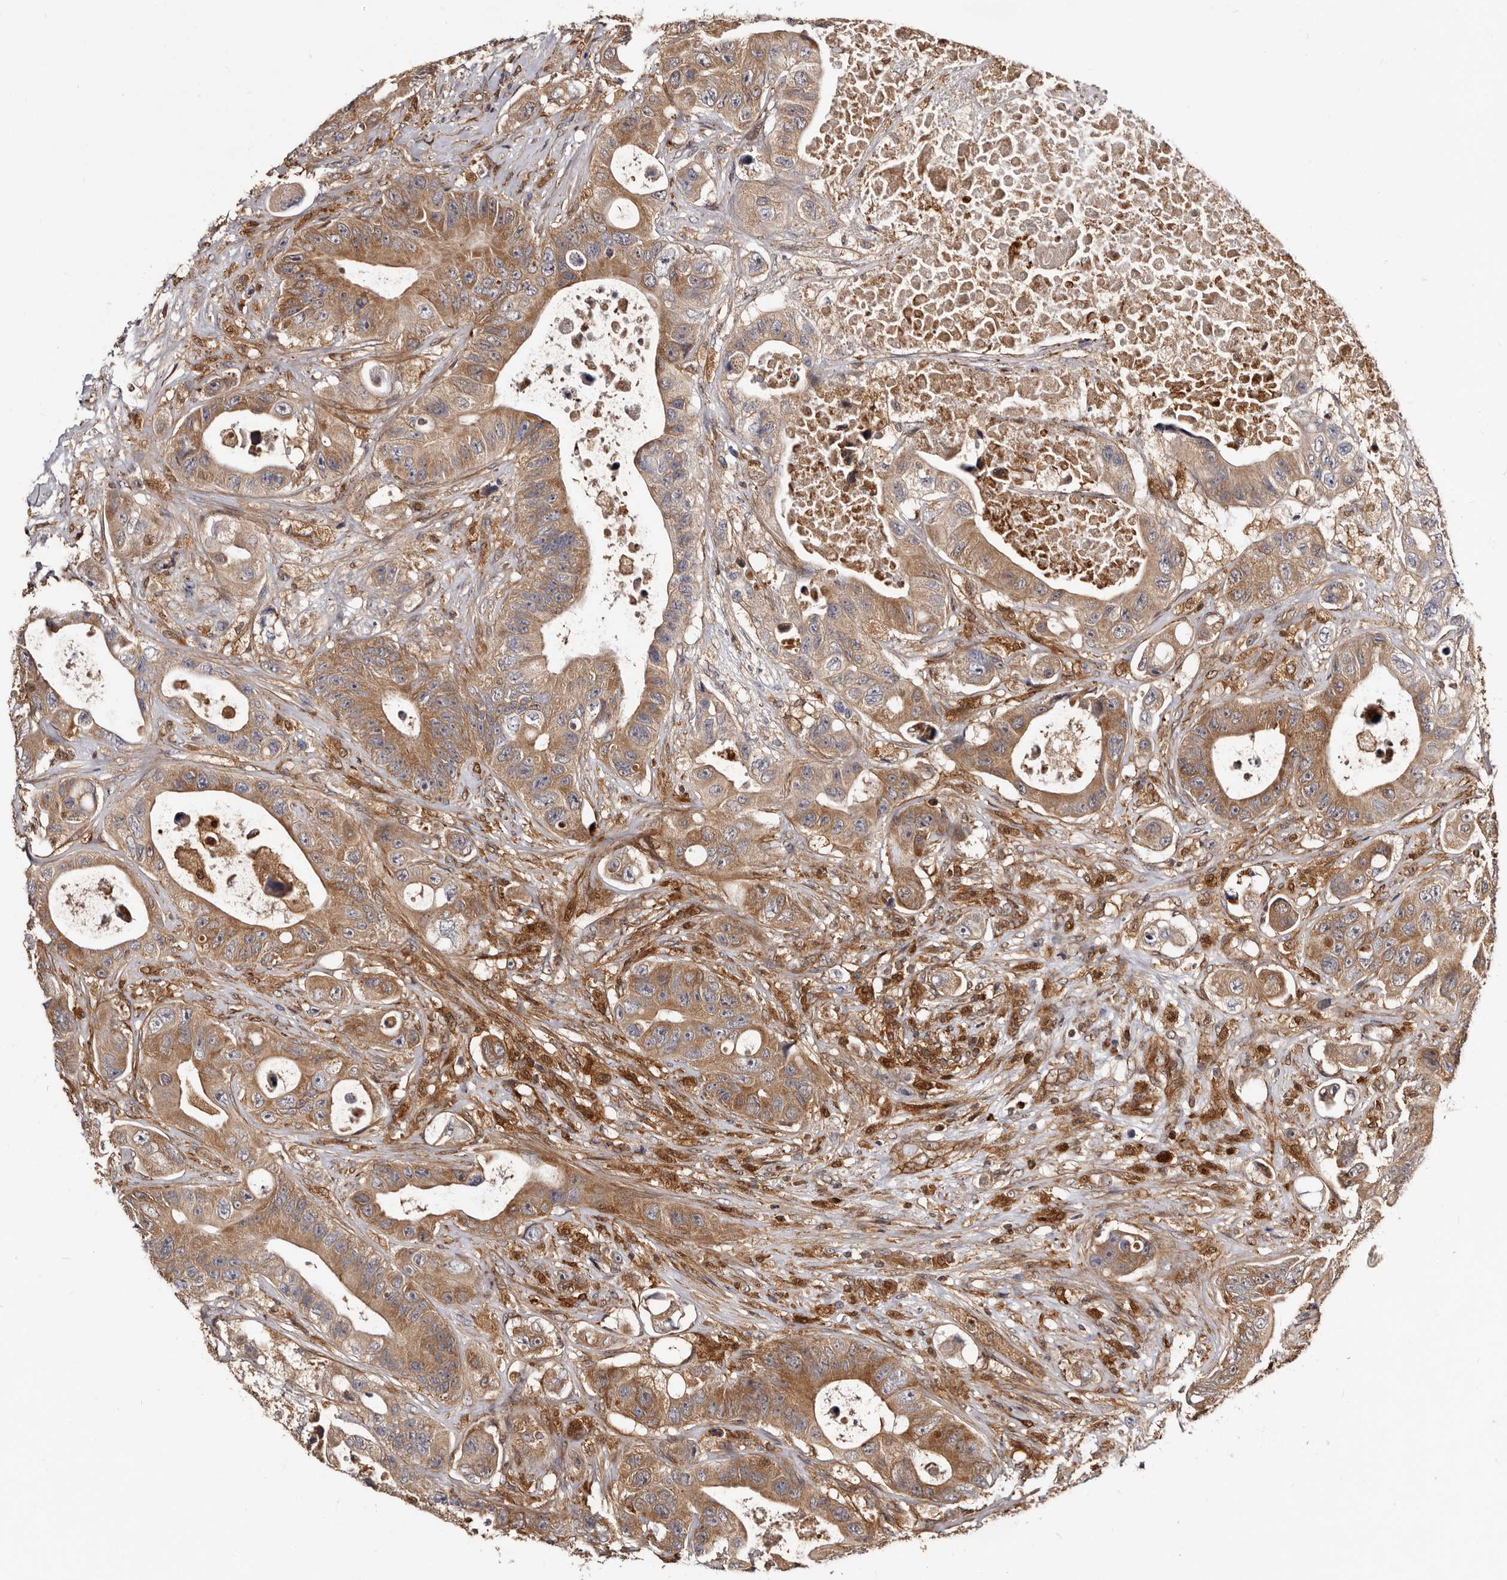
{"staining": {"intensity": "moderate", "quantity": ">75%", "location": "cytoplasmic/membranous"}, "tissue": "colorectal cancer", "cell_type": "Tumor cells", "image_type": "cancer", "snomed": [{"axis": "morphology", "description": "Adenocarcinoma, NOS"}, {"axis": "topography", "description": "Colon"}], "caption": "Approximately >75% of tumor cells in colorectal cancer exhibit moderate cytoplasmic/membranous protein positivity as visualized by brown immunohistochemical staining.", "gene": "BAX", "patient": {"sex": "female", "age": 46}}